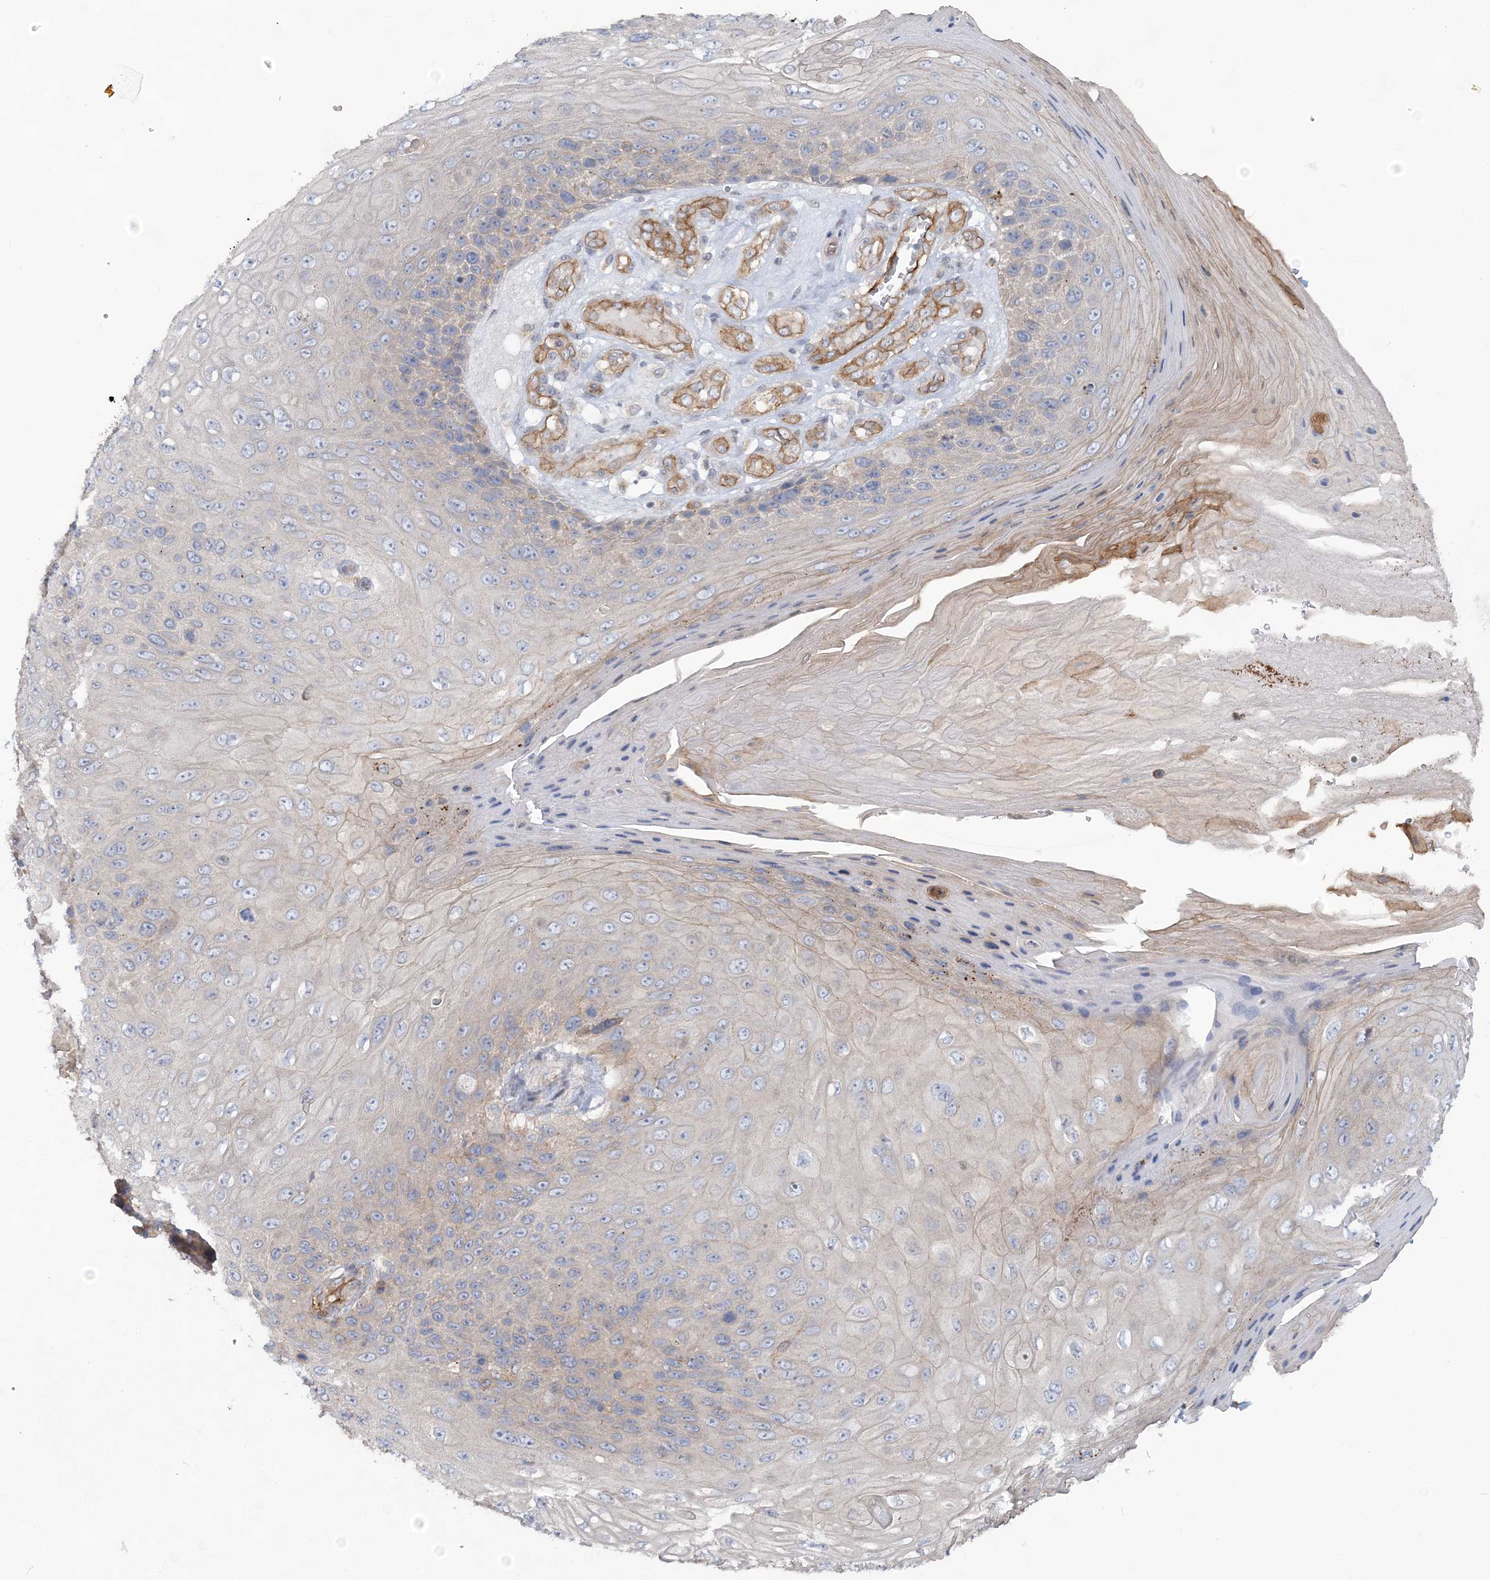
{"staining": {"intensity": "negative", "quantity": "none", "location": "none"}, "tissue": "skin cancer", "cell_type": "Tumor cells", "image_type": "cancer", "snomed": [{"axis": "morphology", "description": "Squamous cell carcinoma, NOS"}, {"axis": "topography", "description": "Skin"}], "caption": "The histopathology image reveals no significant positivity in tumor cells of squamous cell carcinoma (skin).", "gene": "RAI14", "patient": {"sex": "female", "age": 88}}